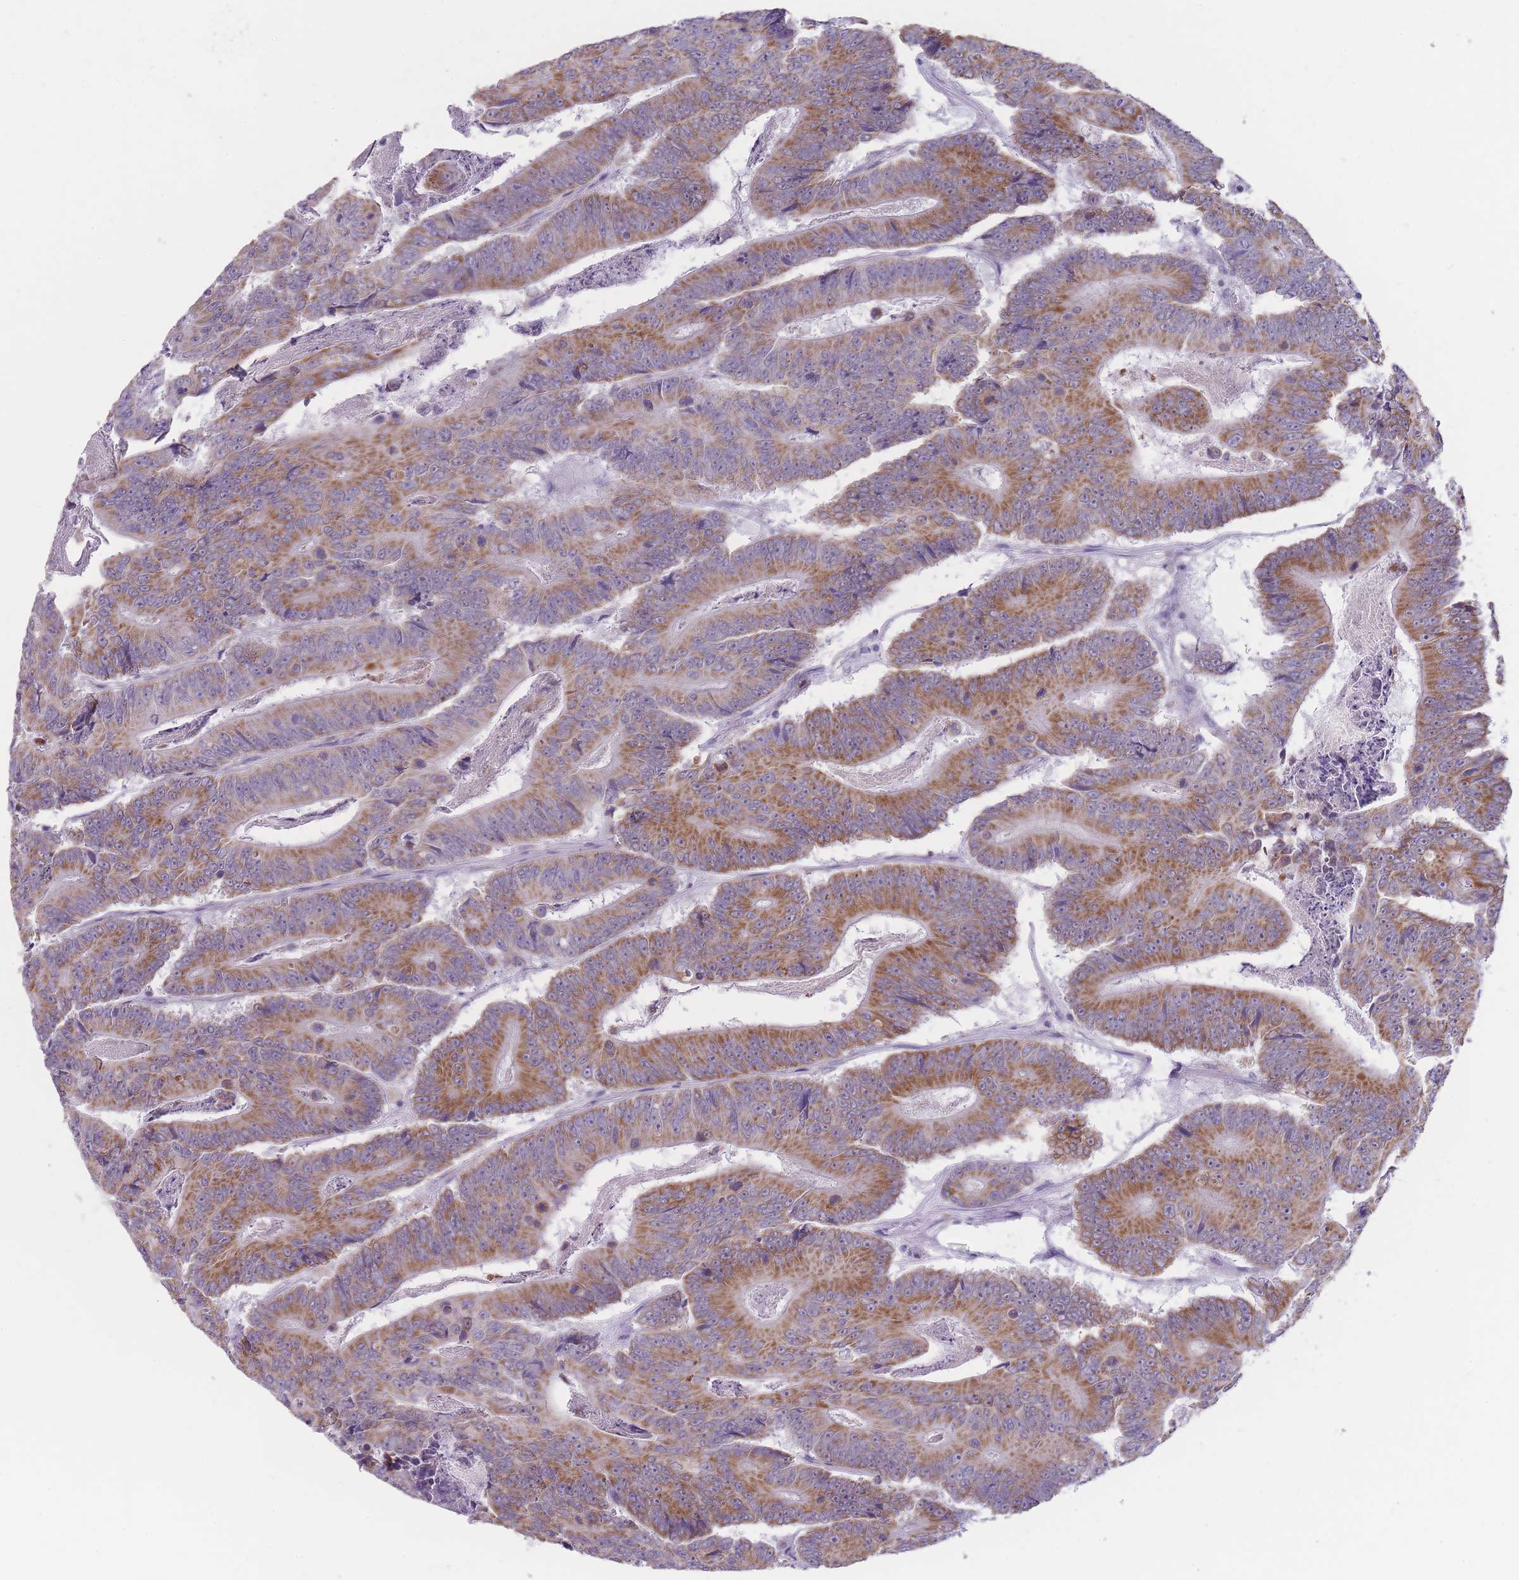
{"staining": {"intensity": "moderate", "quantity": ">75%", "location": "cytoplasmic/membranous"}, "tissue": "colorectal cancer", "cell_type": "Tumor cells", "image_type": "cancer", "snomed": [{"axis": "morphology", "description": "Adenocarcinoma, NOS"}, {"axis": "topography", "description": "Colon"}], "caption": "Colorectal adenocarcinoma stained with DAB (3,3'-diaminobenzidine) immunohistochemistry reveals medium levels of moderate cytoplasmic/membranous staining in about >75% of tumor cells. Using DAB (brown) and hematoxylin (blue) stains, captured at high magnification using brightfield microscopy.", "gene": "ZBTB24", "patient": {"sex": "male", "age": 83}}